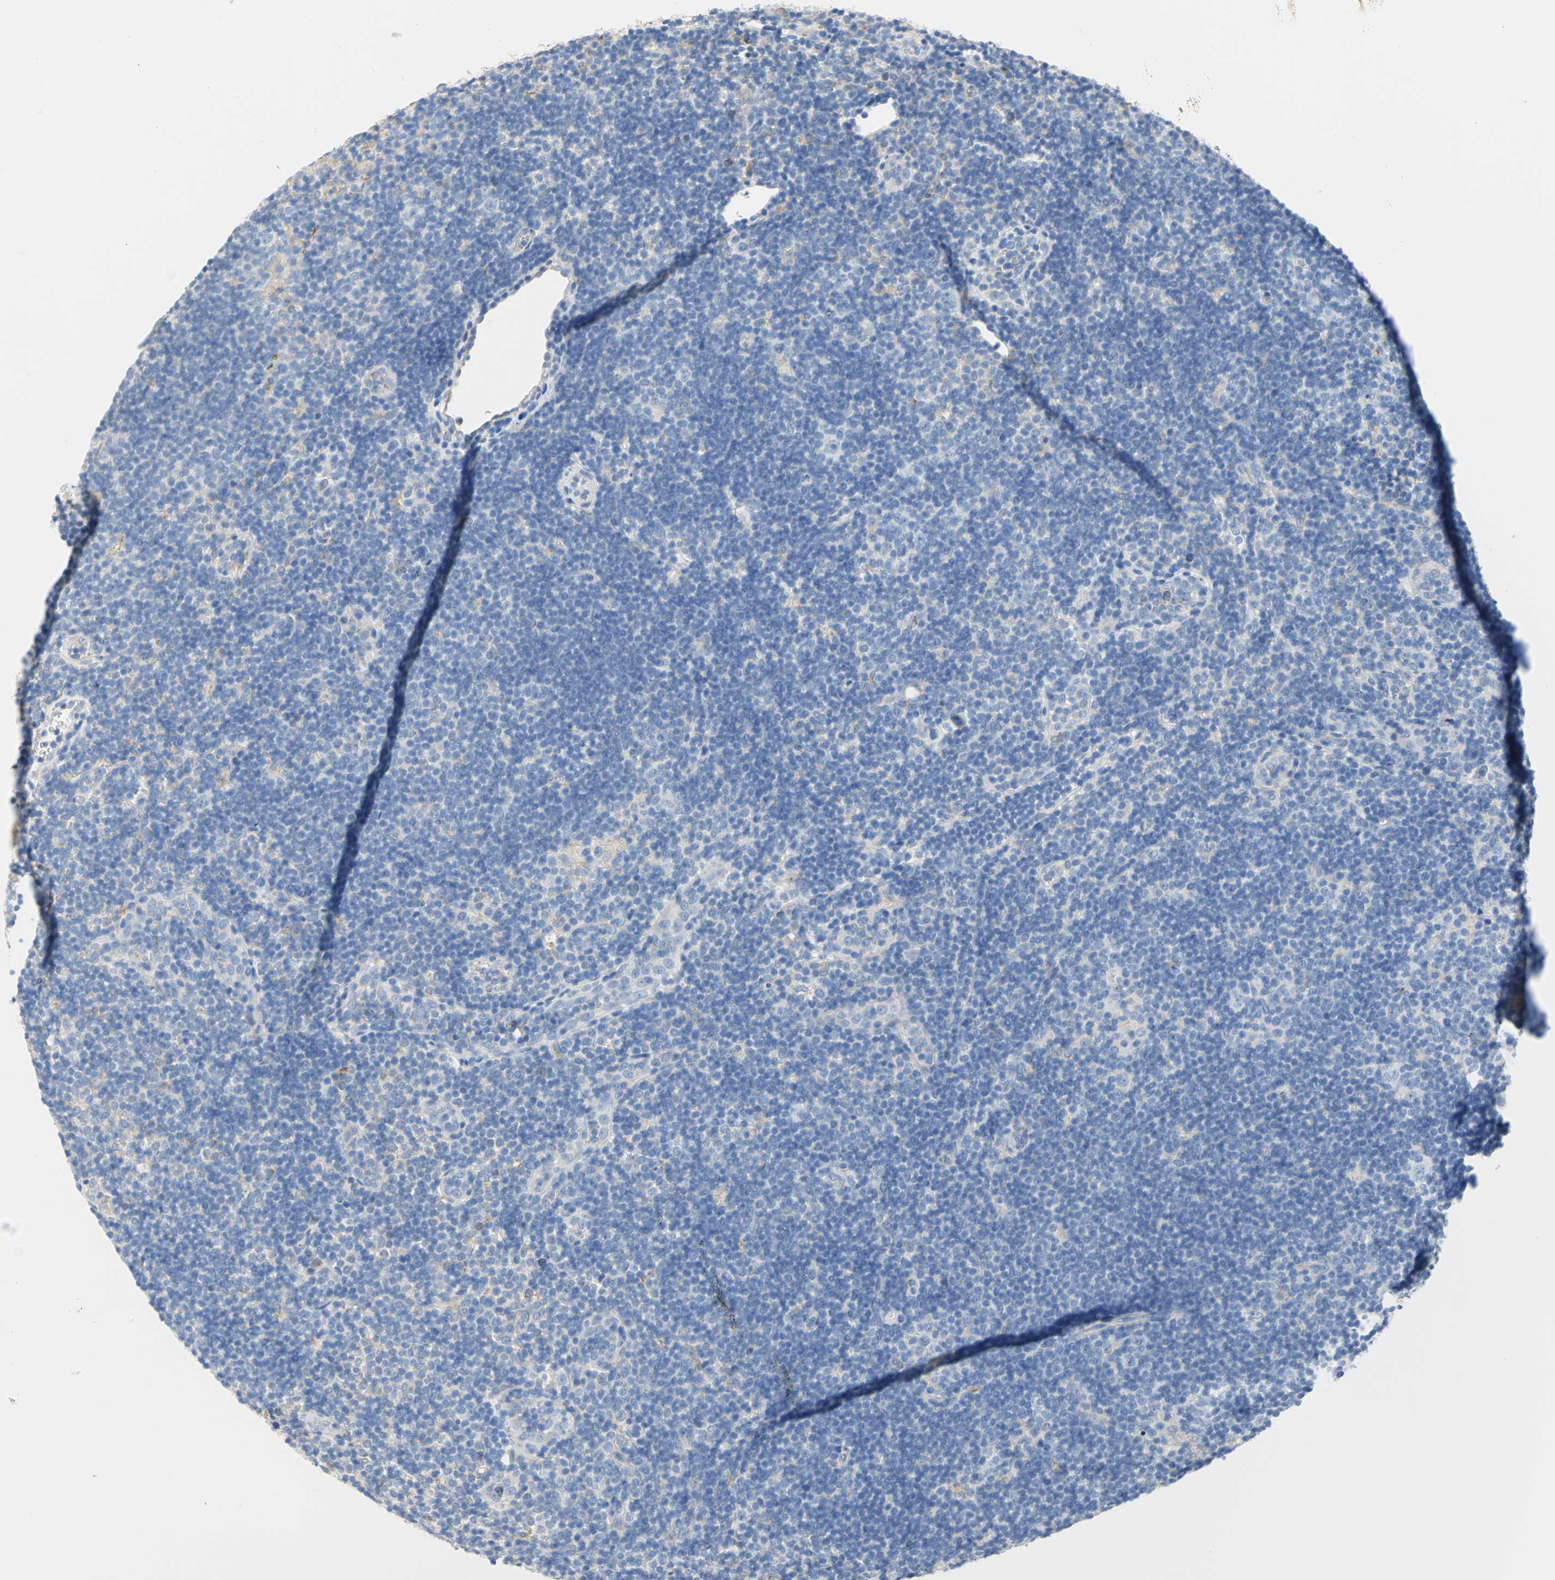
{"staining": {"intensity": "negative", "quantity": "none", "location": "none"}, "tissue": "lymphoma", "cell_type": "Tumor cells", "image_type": "cancer", "snomed": [{"axis": "morphology", "description": "Hodgkin's disease, NOS"}, {"axis": "topography", "description": "Lymph node"}], "caption": "DAB immunohistochemical staining of human Hodgkin's disease displays no significant positivity in tumor cells.", "gene": "GNRH2", "patient": {"sex": "female", "age": 57}}